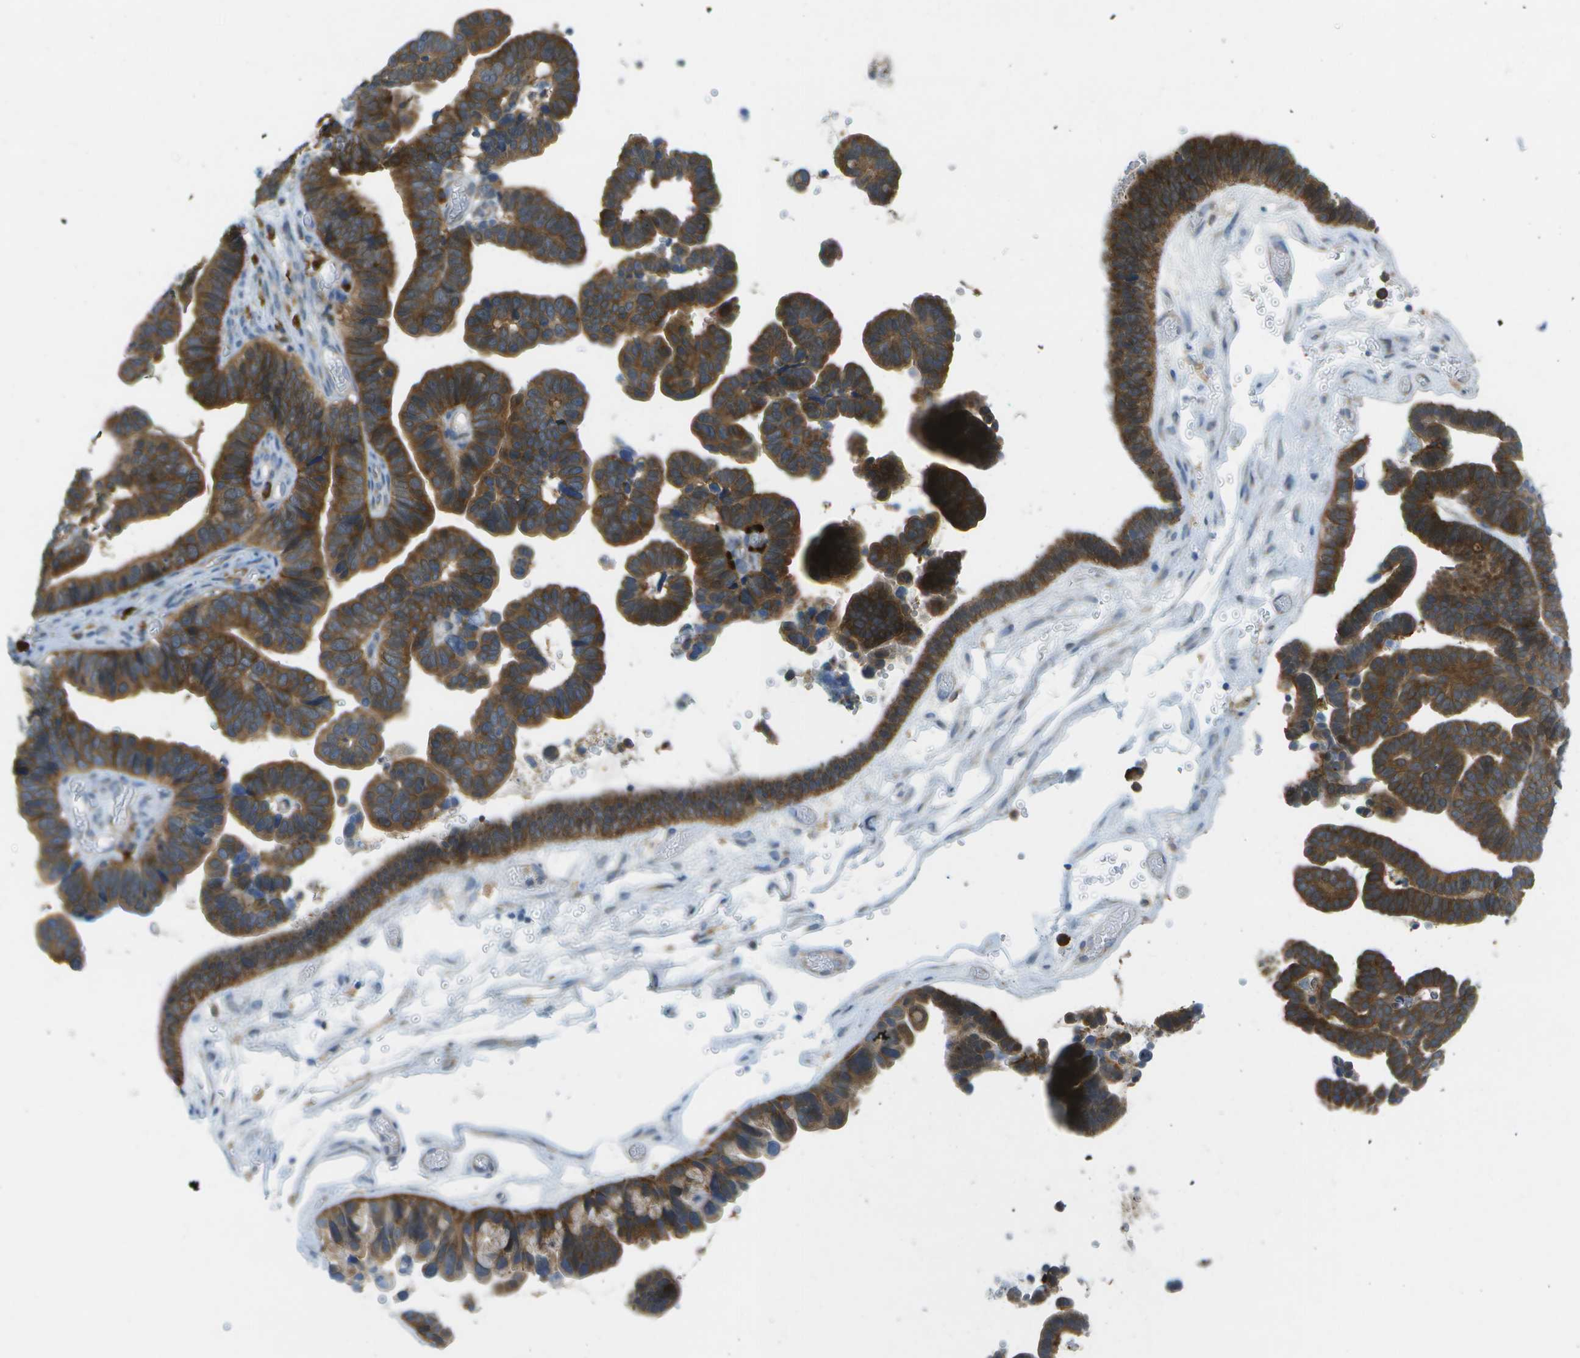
{"staining": {"intensity": "strong", "quantity": ">75%", "location": "cytoplasmic/membranous"}, "tissue": "ovarian cancer", "cell_type": "Tumor cells", "image_type": "cancer", "snomed": [{"axis": "morphology", "description": "Cystadenocarcinoma, serous, NOS"}, {"axis": "topography", "description": "Ovary"}], "caption": "This image displays ovarian cancer stained with immunohistochemistry (IHC) to label a protein in brown. The cytoplasmic/membranous of tumor cells show strong positivity for the protein. Nuclei are counter-stained blue.", "gene": "WNK2", "patient": {"sex": "female", "age": 56}}